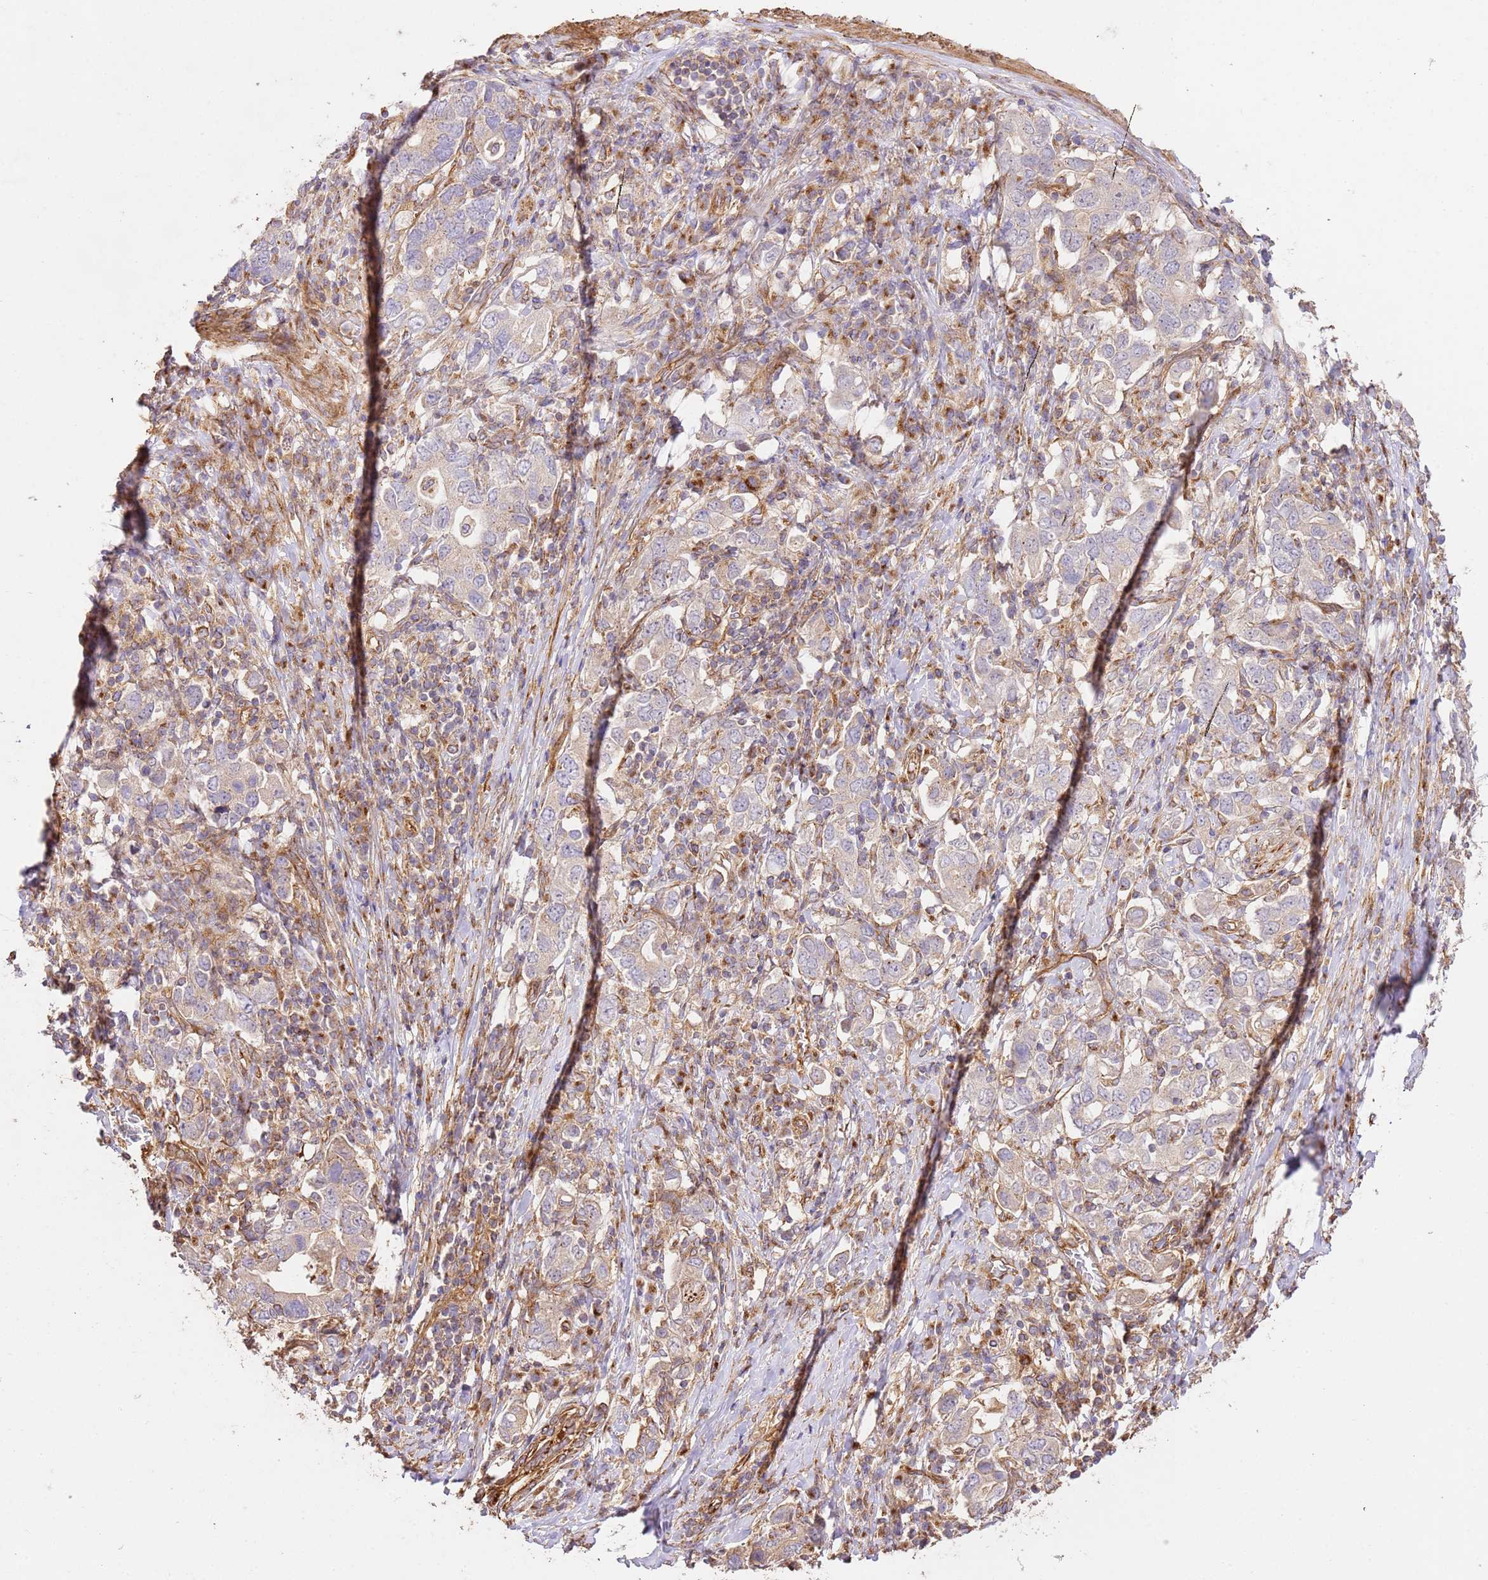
{"staining": {"intensity": "negative", "quantity": "none", "location": "none"}, "tissue": "stomach cancer", "cell_type": "Tumor cells", "image_type": "cancer", "snomed": [{"axis": "morphology", "description": "Adenocarcinoma, NOS"}, {"axis": "topography", "description": "Stomach, upper"}, {"axis": "topography", "description": "Stomach"}], "caption": "Protein analysis of stomach adenocarcinoma displays no significant staining in tumor cells.", "gene": "ZBTB39", "patient": {"sex": "male", "age": 62}}